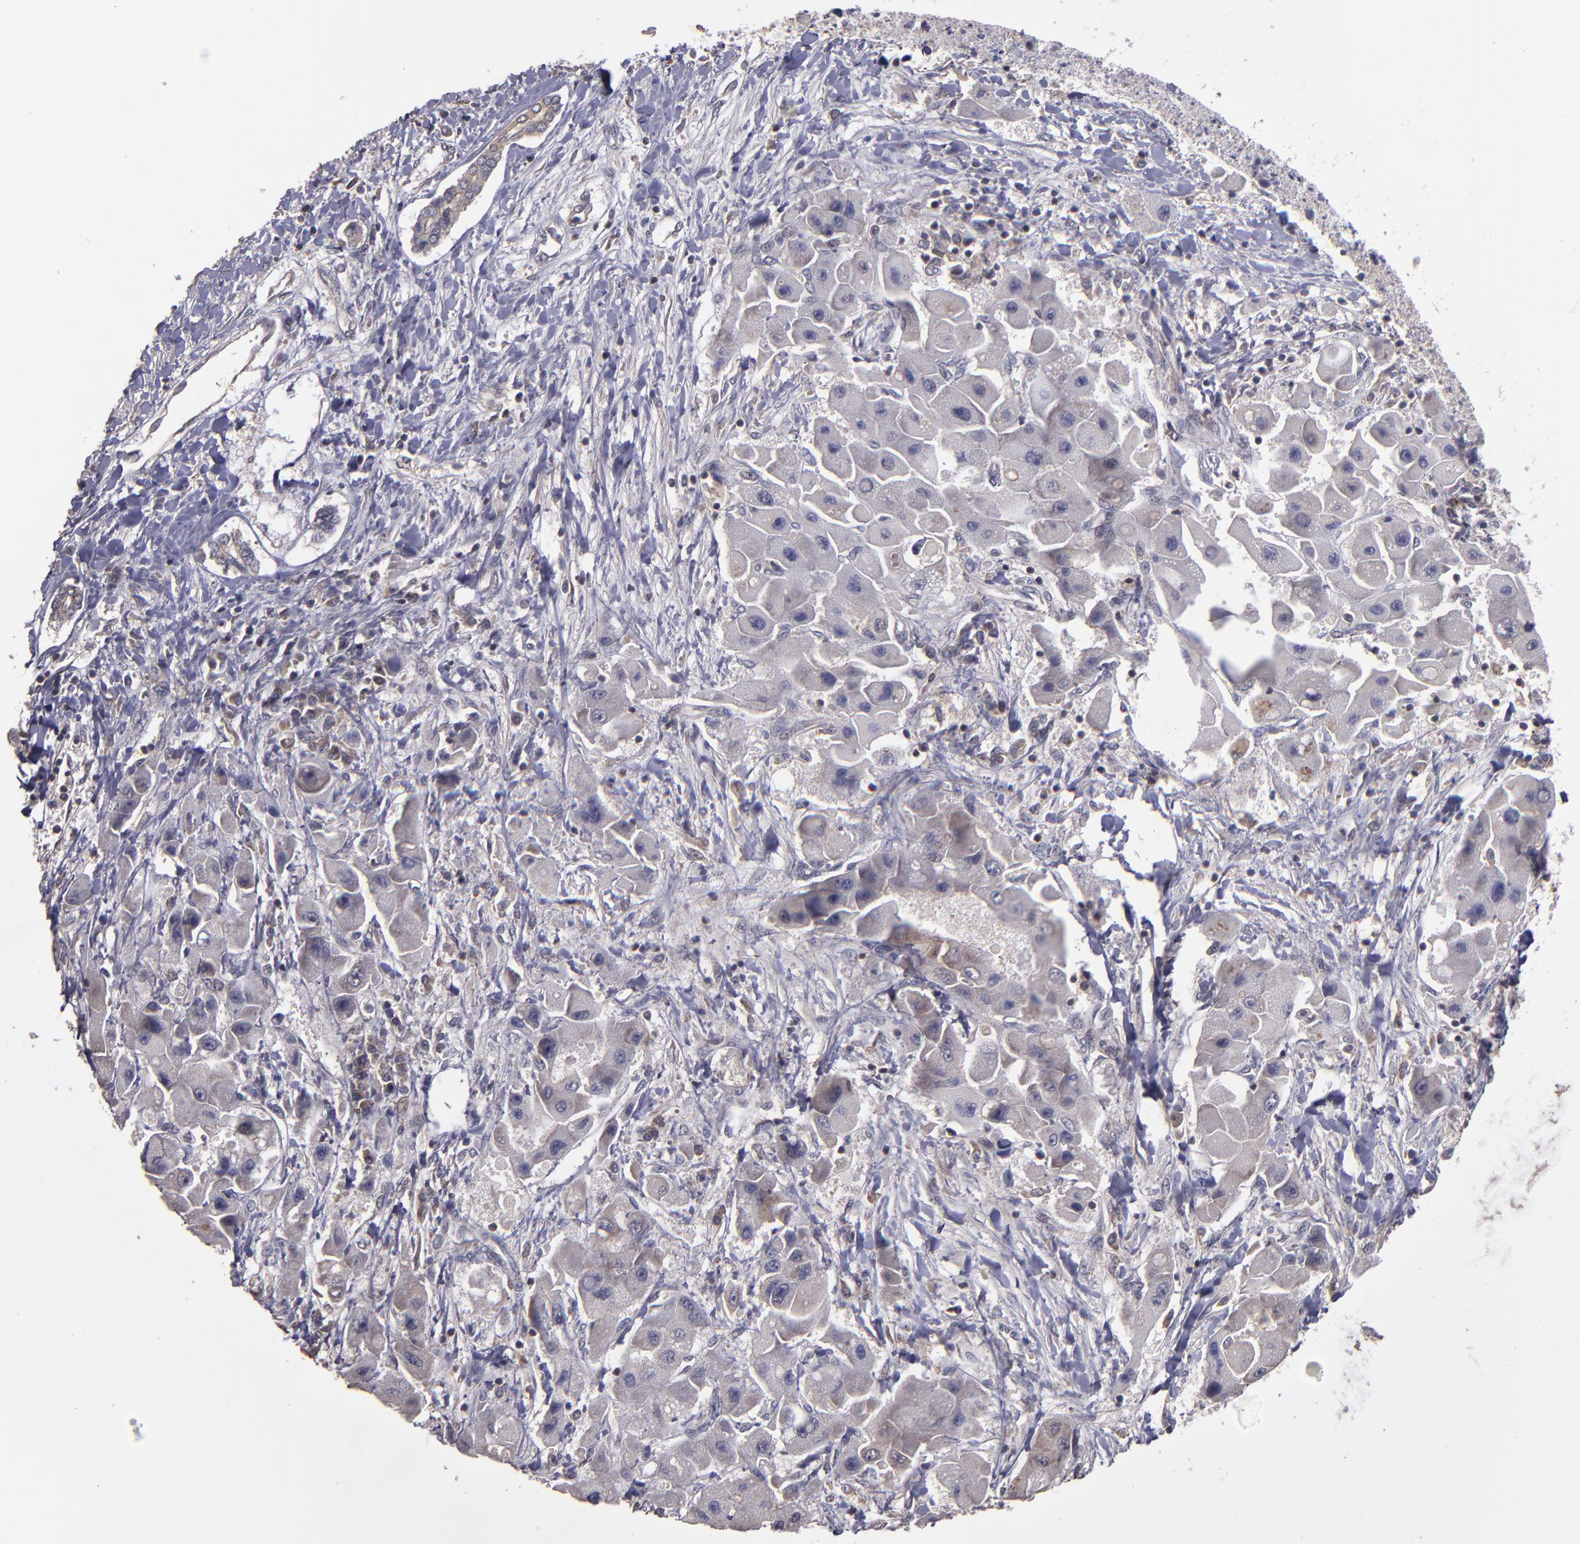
{"staining": {"intensity": "weak", "quantity": "<25%", "location": "cytoplasmic/membranous"}, "tissue": "liver cancer", "cell_type": "Tumor cells", "image_type": "cancer", "snomed": [{"axis": "morphology", "description": "Carcinoma, Hepatocellular, NOS"}, {"axis": "topography", "description": "Liver"}], "caption": "Tumor cells are negative for protein expression in human liver hepatocellular carcinoma.", "gene": "NF2", "patient": {"sex": "male", "age": 24}}